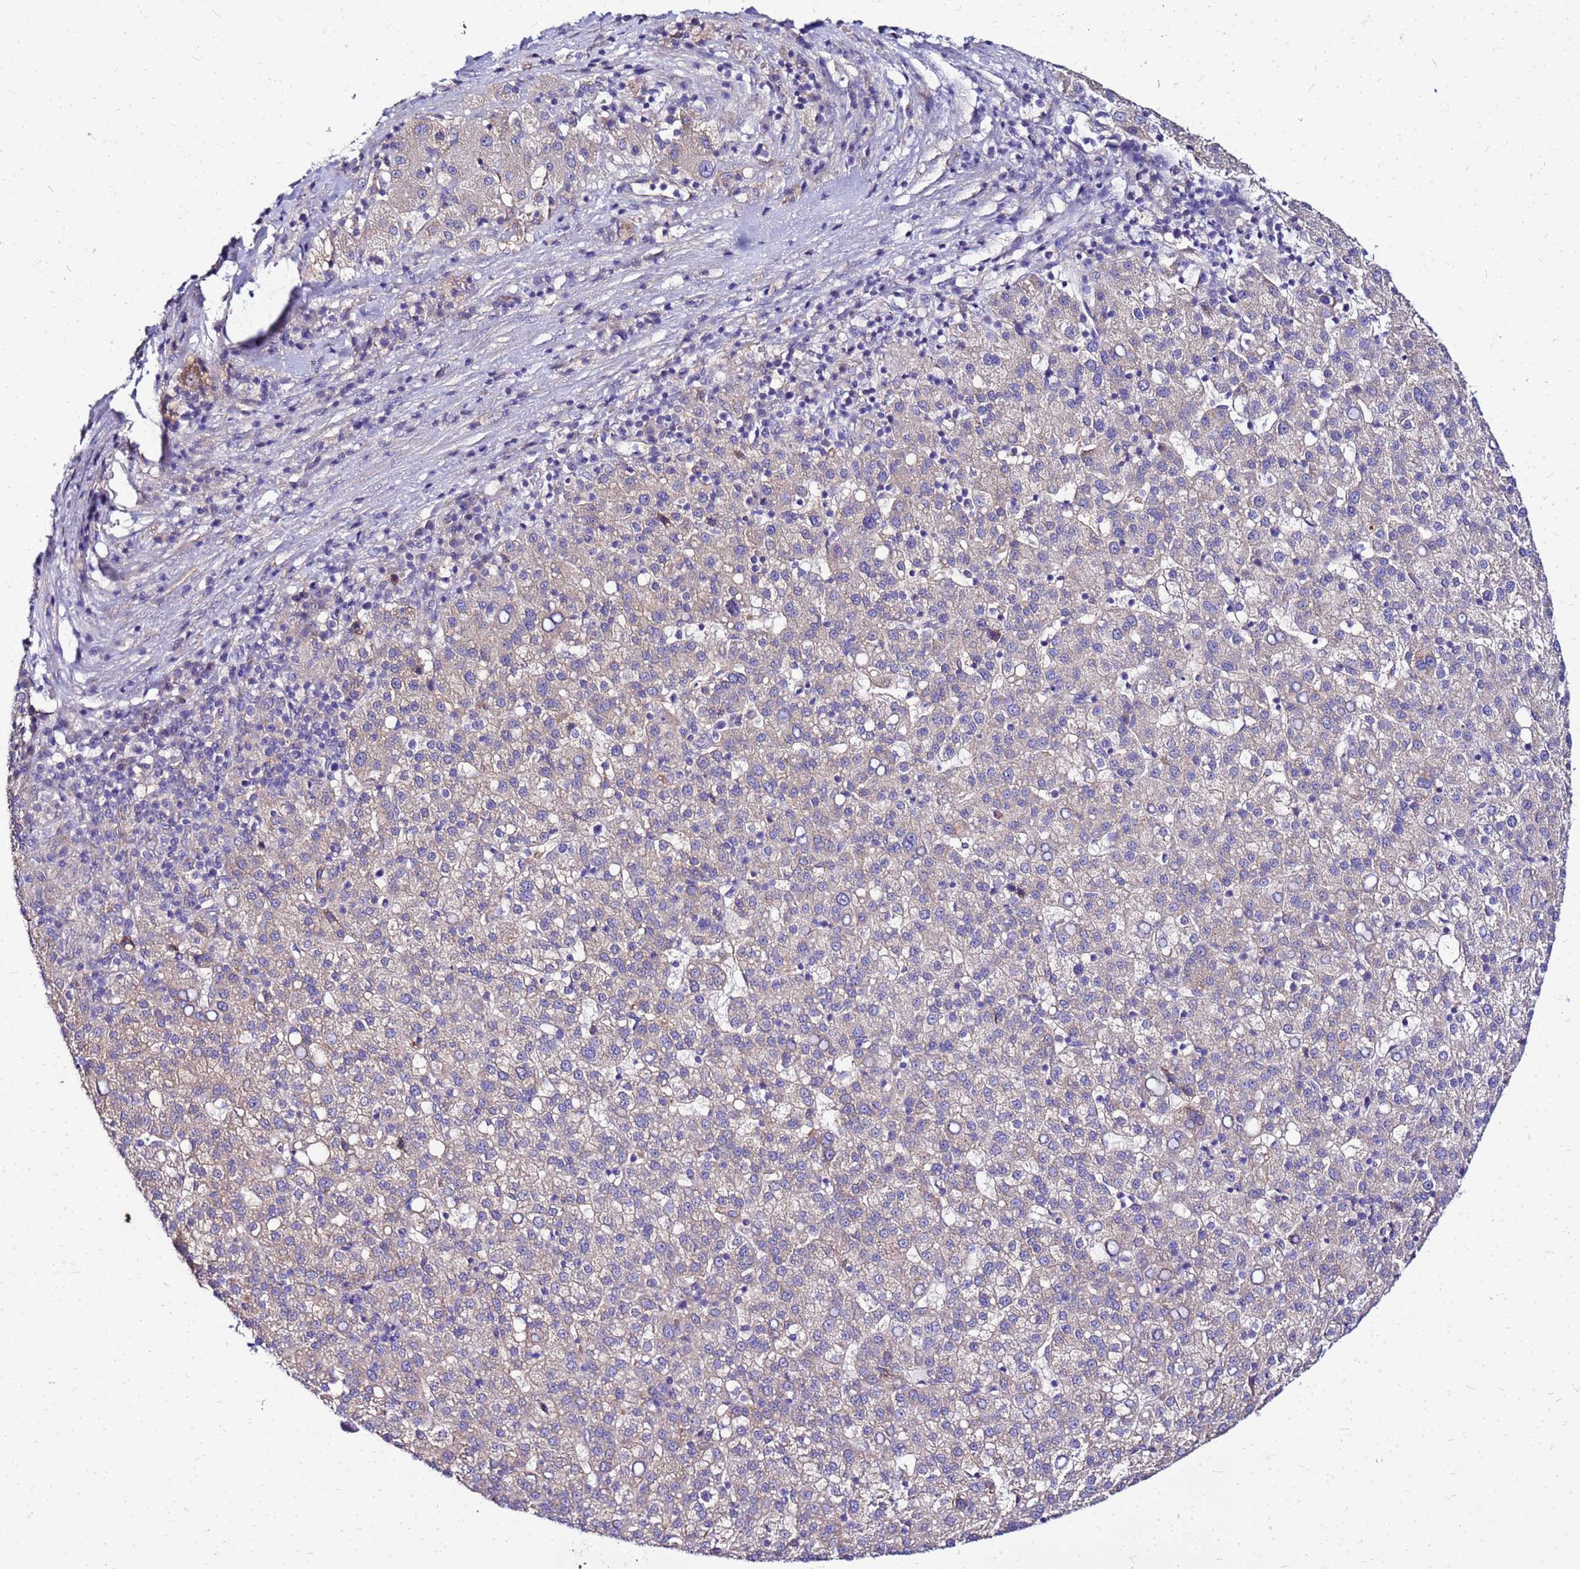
{"staining": {"intensity": "negative", "quantity": "none", "location": "none"}, "tissue": "liver cancer", "cell_type": "Tumor cells", "image_type": "cancer", "snomed": [{"axis": "morphology", "description": "Carcinoma, Hepatocellular, NOS"}, {"axis": "topography", "description": "Liver"}], "caption": "Human liver cancer (hepatocellular carcinoma) stained for a protein using IHC exhibits no staining in tumor cells.", "gene": "HERC5", "patient": {"sex": "female", "age": 58}}